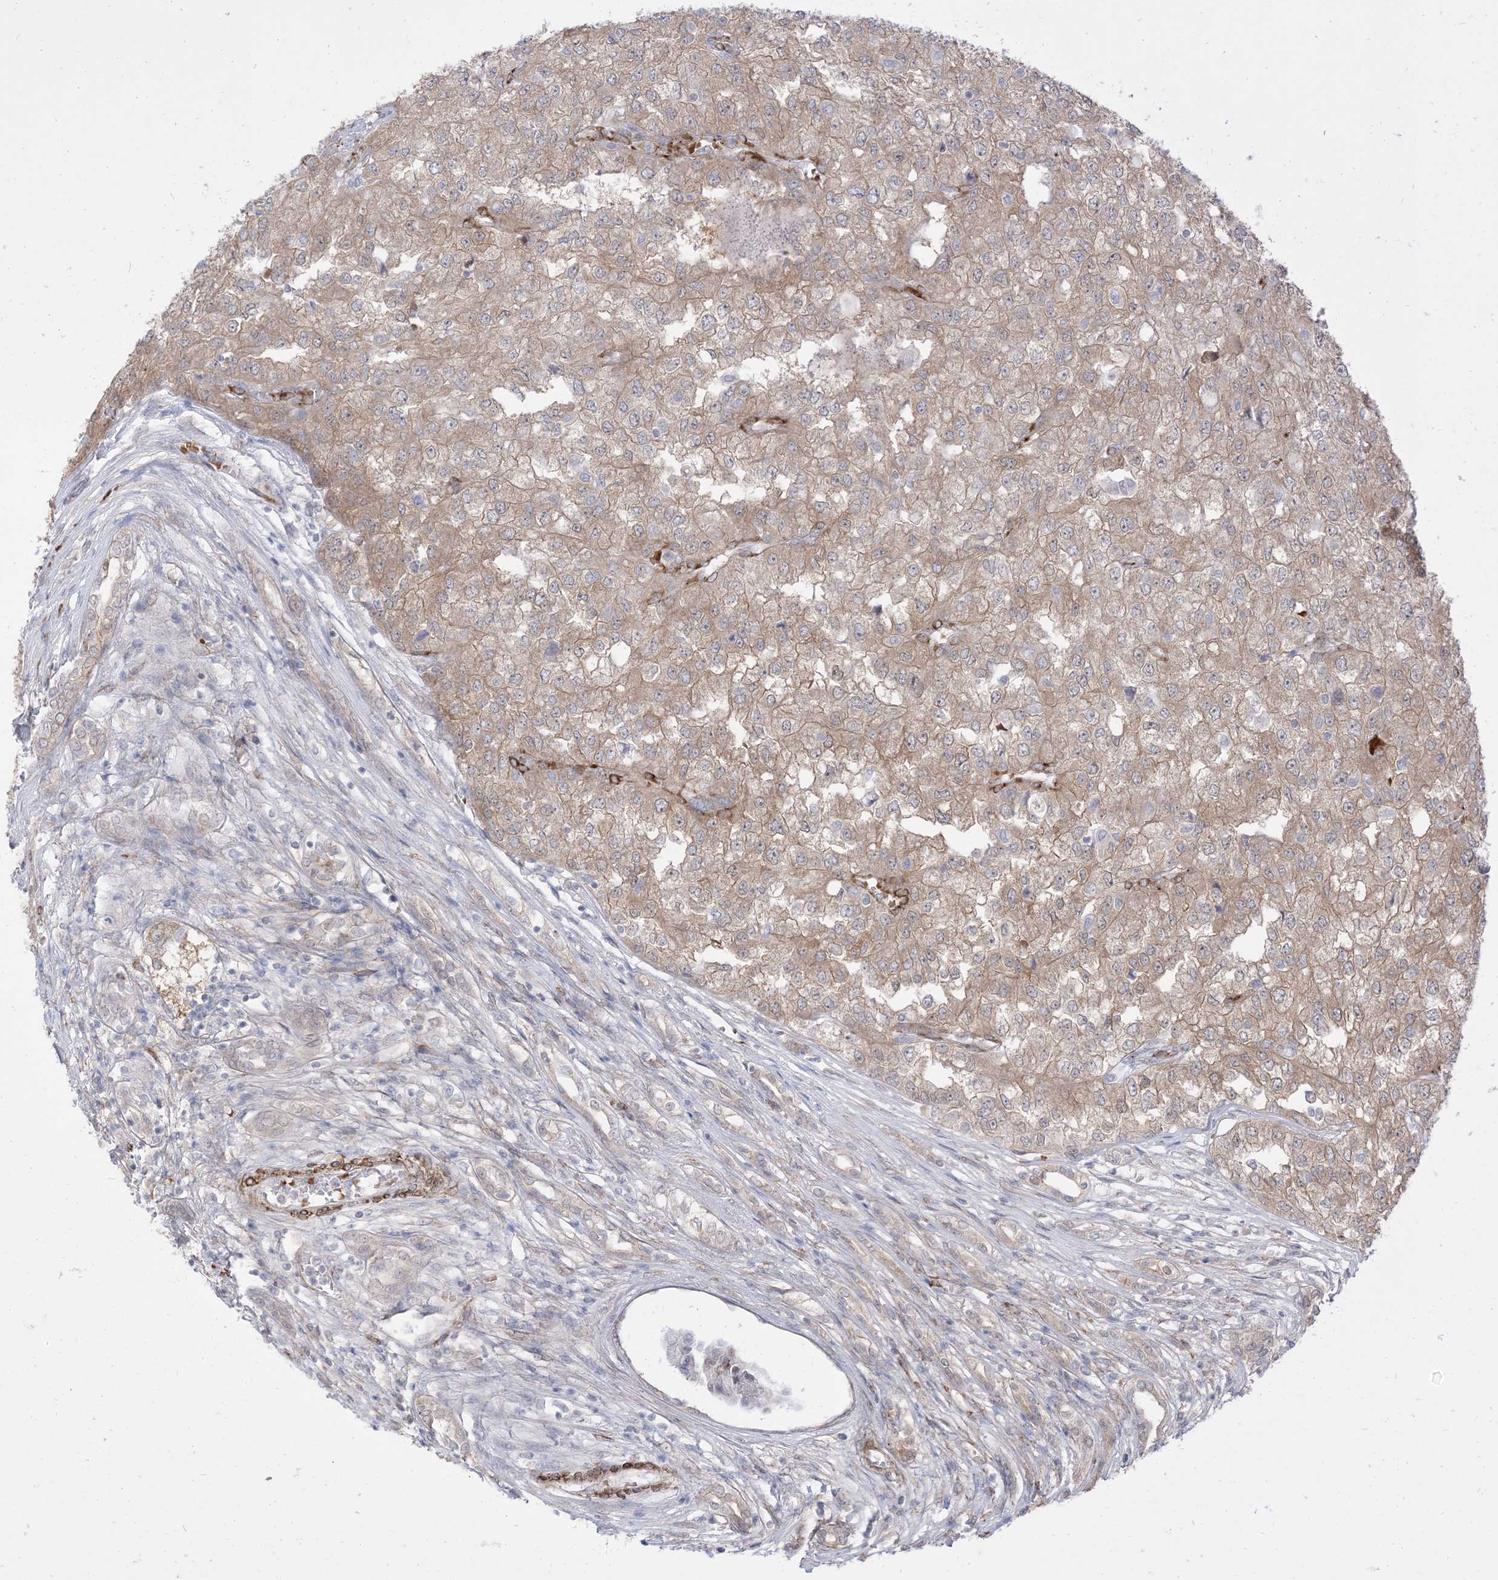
{"staining": {"intensity": "weak", "quantity": ">75%", "location": "cytoplasmic/membranous"}, "tissue": "renal cancer", "cell_type": "Tumor cells", "image_type": "cancer", "snomed": [{"axis": "morphology", "description": "Adenocarcinoma, NOS"}, {"axis": "topography", "description": "Kidney"}], "caption": "Renal adenocarcinoma tissue demonstrates weak cytoplasmic/membranous staining in about >75% of tumor cells", "gene": "RIN1", "patient": {"sex": "female", "age": 54}}